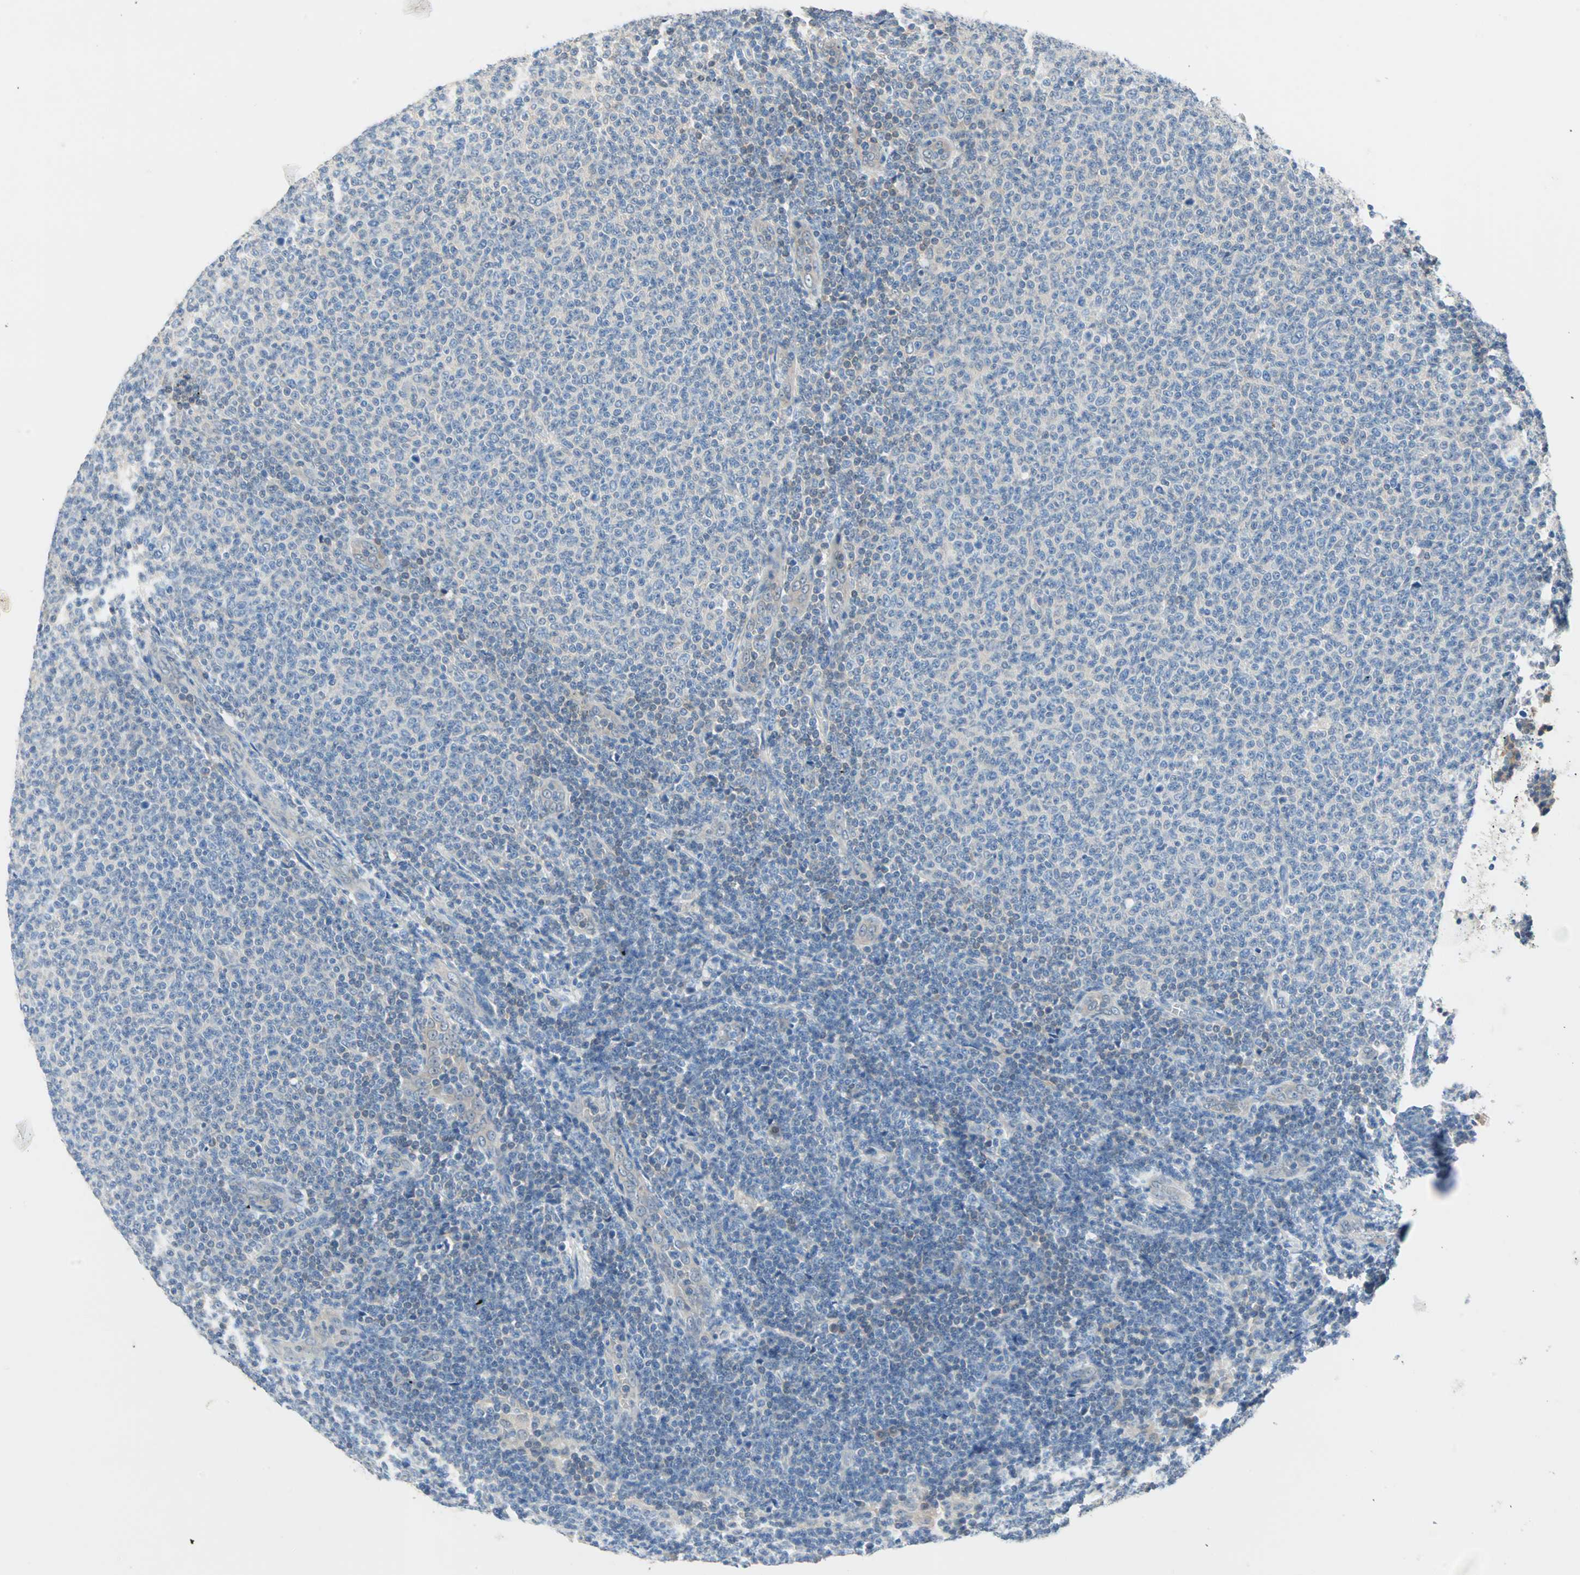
{"staining": {"intensity": "weak", "quantity": "<25%", "location": "cytoplasmic/membranous"}, "tissue": "lymphoma", "cell_type": "Tumor cells", "image_type": "cancer", "snomed": [{"axis": "morphology", "description": "Malignant lymphoma, non-Hodgkin's type, Low grade"}, {"axis": "topography", "description": "Lymph node"}], "caption": "Histopathology image shows no significant protein positivity in tumor cells of low-grade malignant lymphoma, non-Hodgkin's type.", "gene": "MPI", "patient": {"sex": "male", "age": 66}}